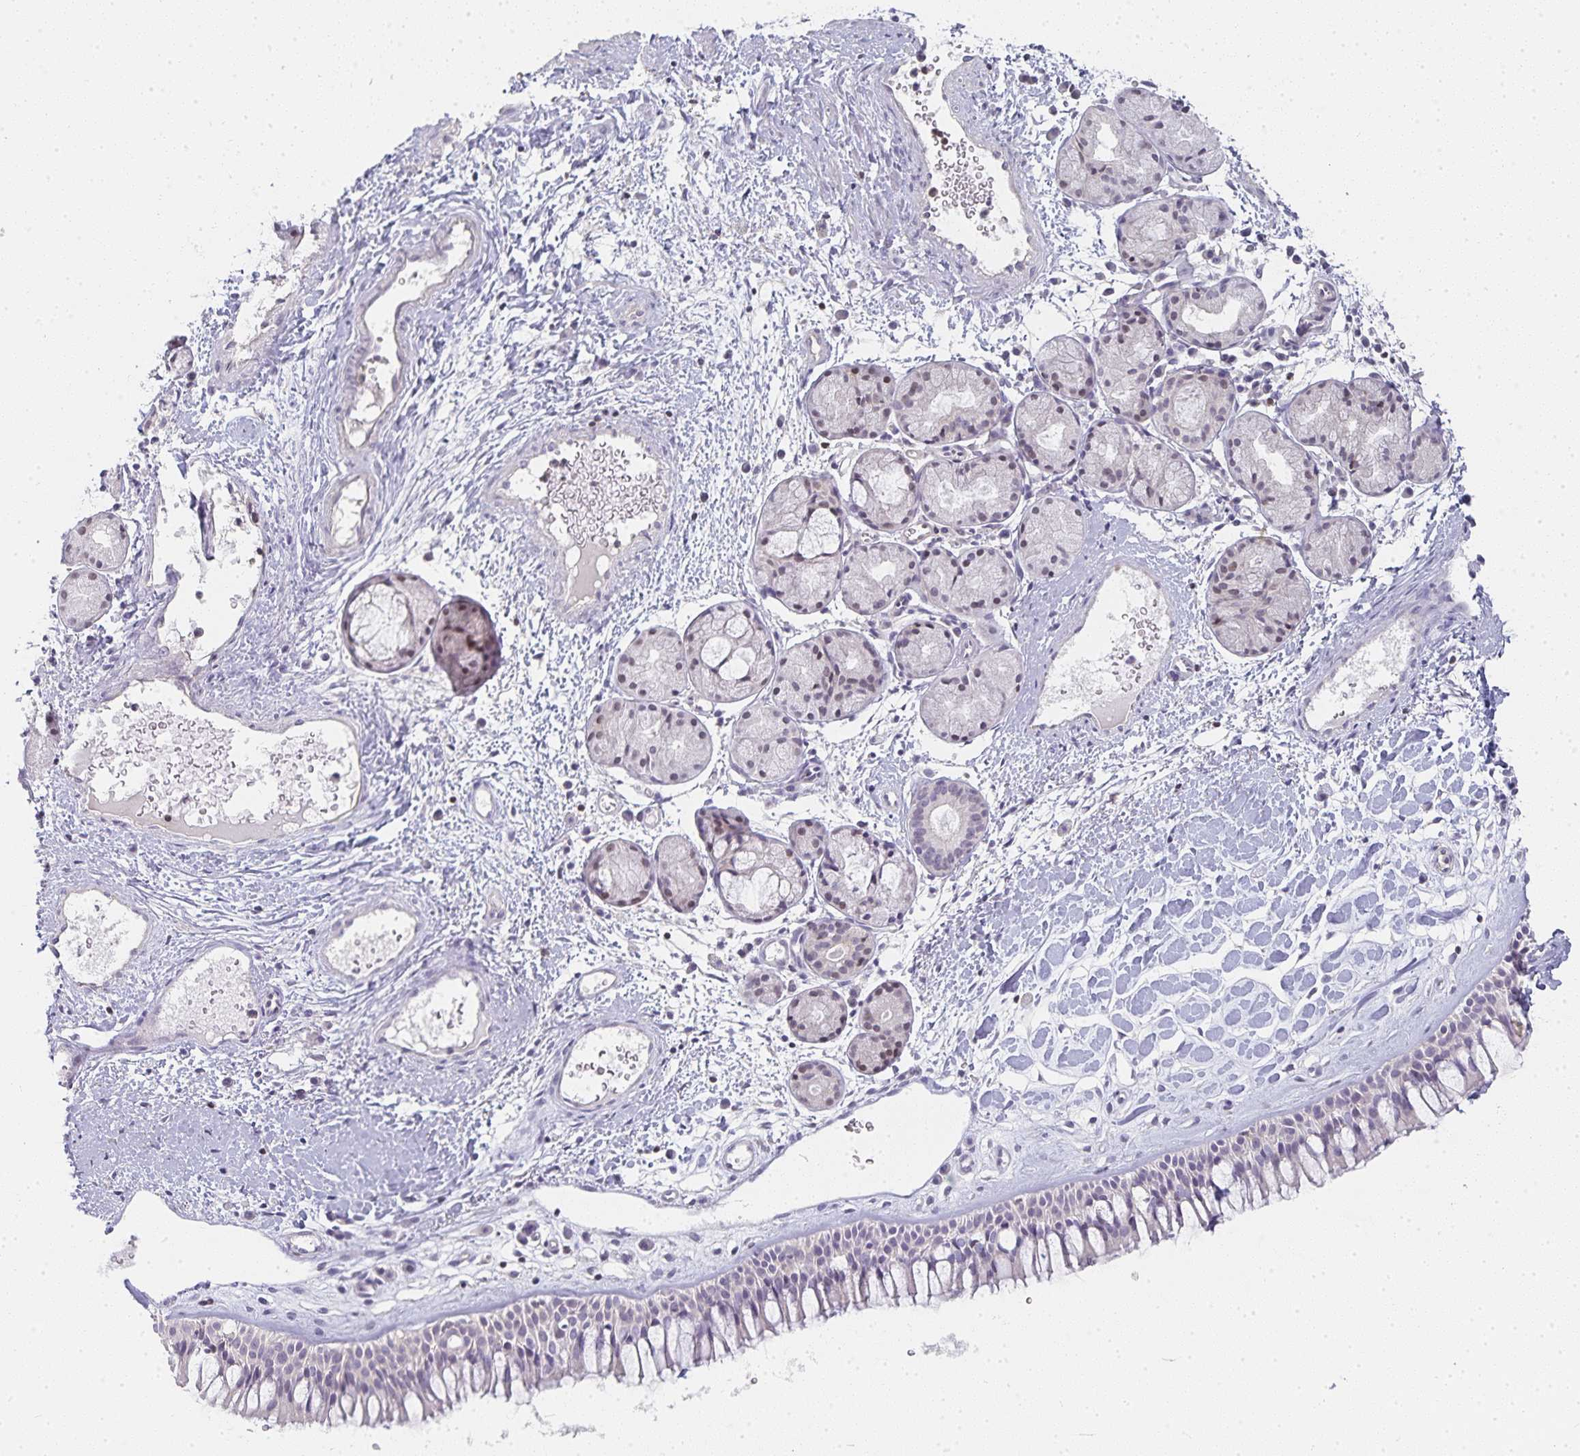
{"staining": {"intensity": "negative", "quantity": "none", "location": "none"}, "tissue": "nasopharynx", "cell_type": "Respiratory epithelial cells", "image_type": "normal", "snomed": [{"axis": "morphology", "description": "Normal tissue, NOS"}, {"axis": "topography", "description": "Nasopharynx"}], "caption": "Histopathology image shows no protein positivity in respiratory epithelial cells of unremarkable nasopharynx.", "gene": "GATA3", "patient": {"sex": "male", "age": 65}}